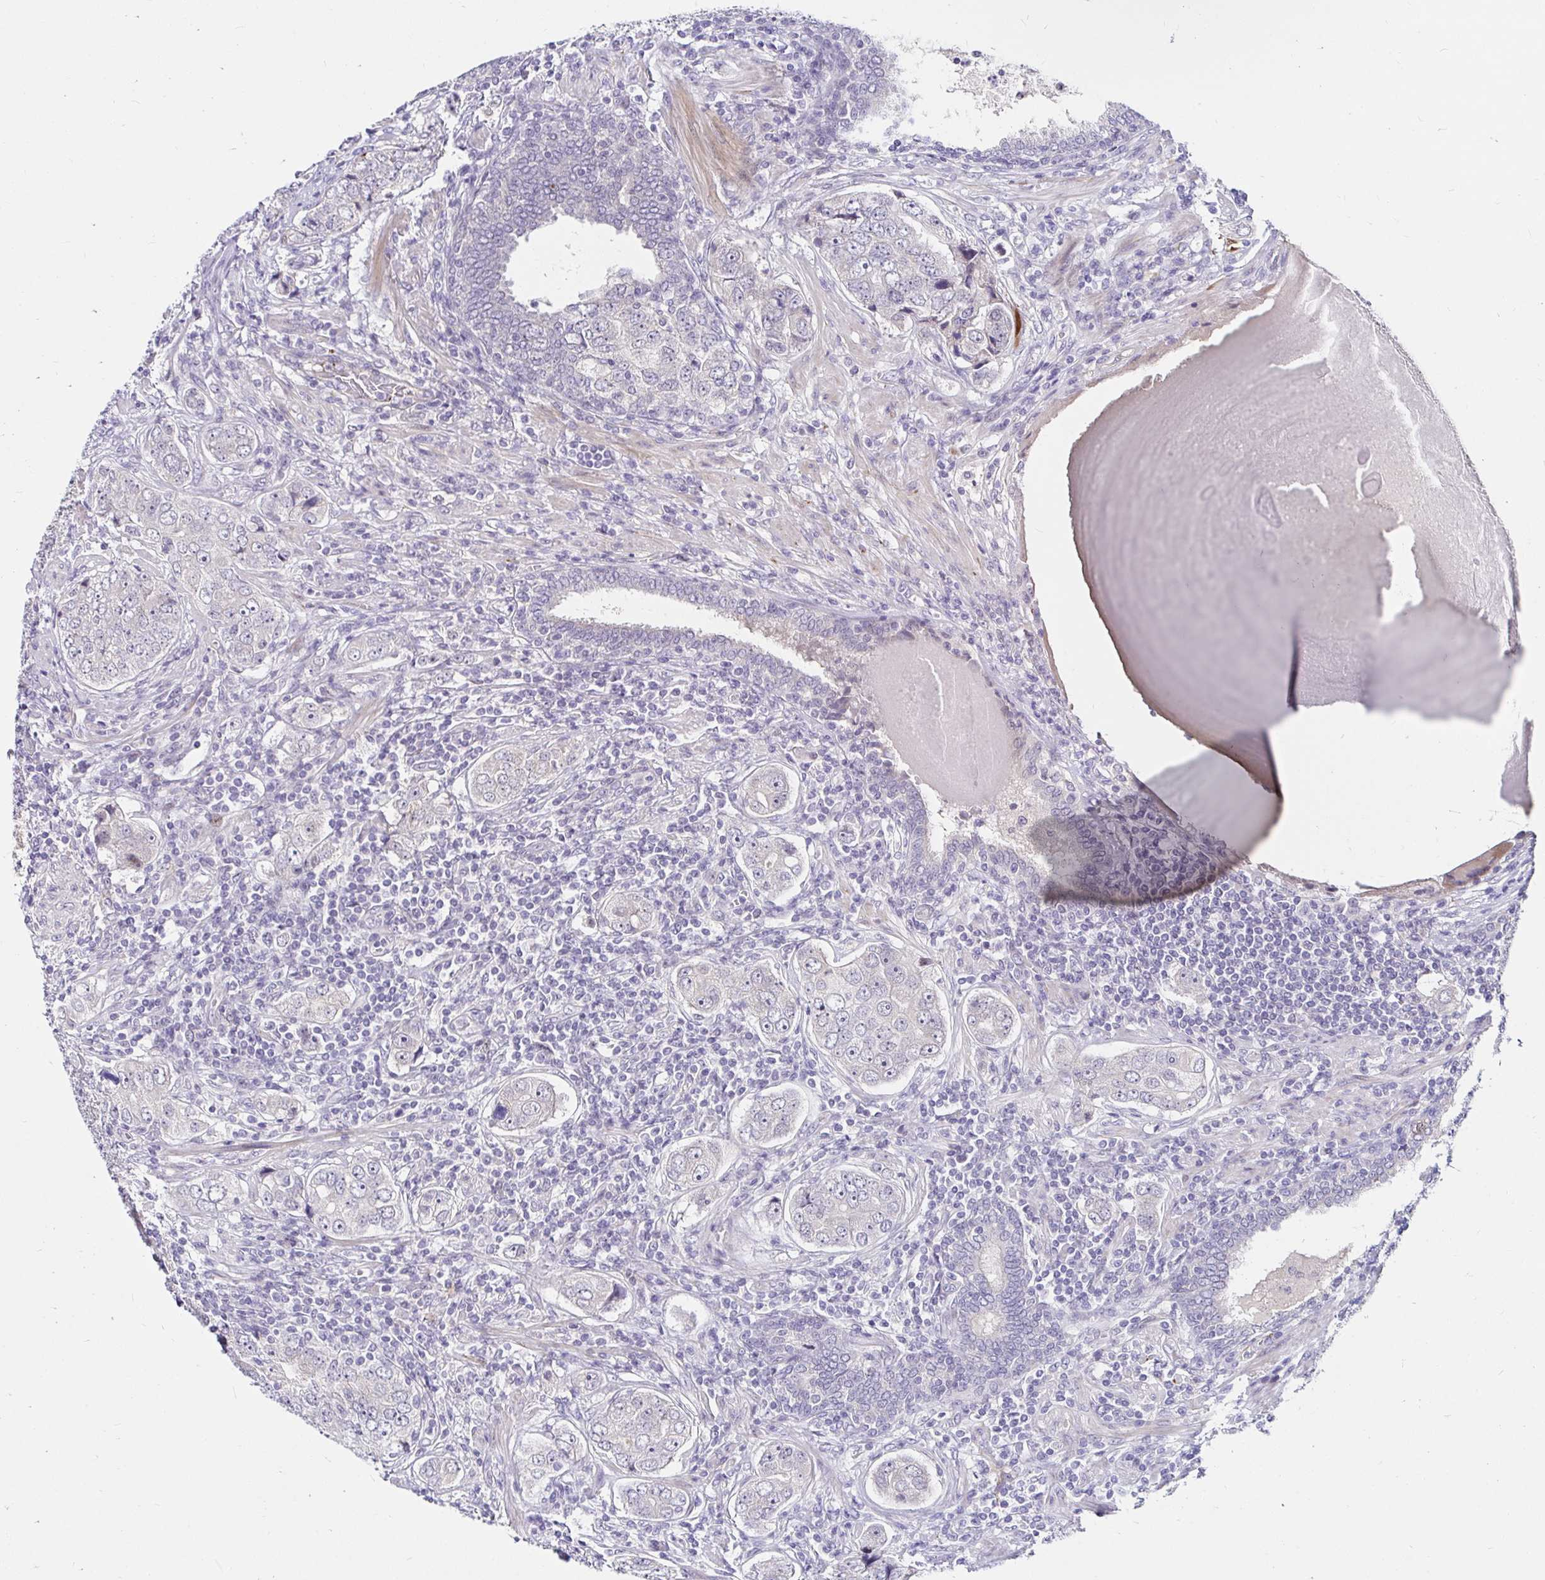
{"staining": {"intensity": "negative", "quantity": "none", "location": "none"}, "tissue": "prostate cancer", "cell_type": "Tumor cells", "image_type": "cancer", "snomed": [{"axis": "morphology", "description": "Adenocarcinoma, High grade"}, {"axis": "topography", "description": "Prostate"}], "caption": "An image of prostate cancer (high-grade adenocarcinoma) stained for a protein exhibits no brown staining in tumor cells.", "gene": "GUCY1A1", "patient": {"sex": "male", "age": 60}}